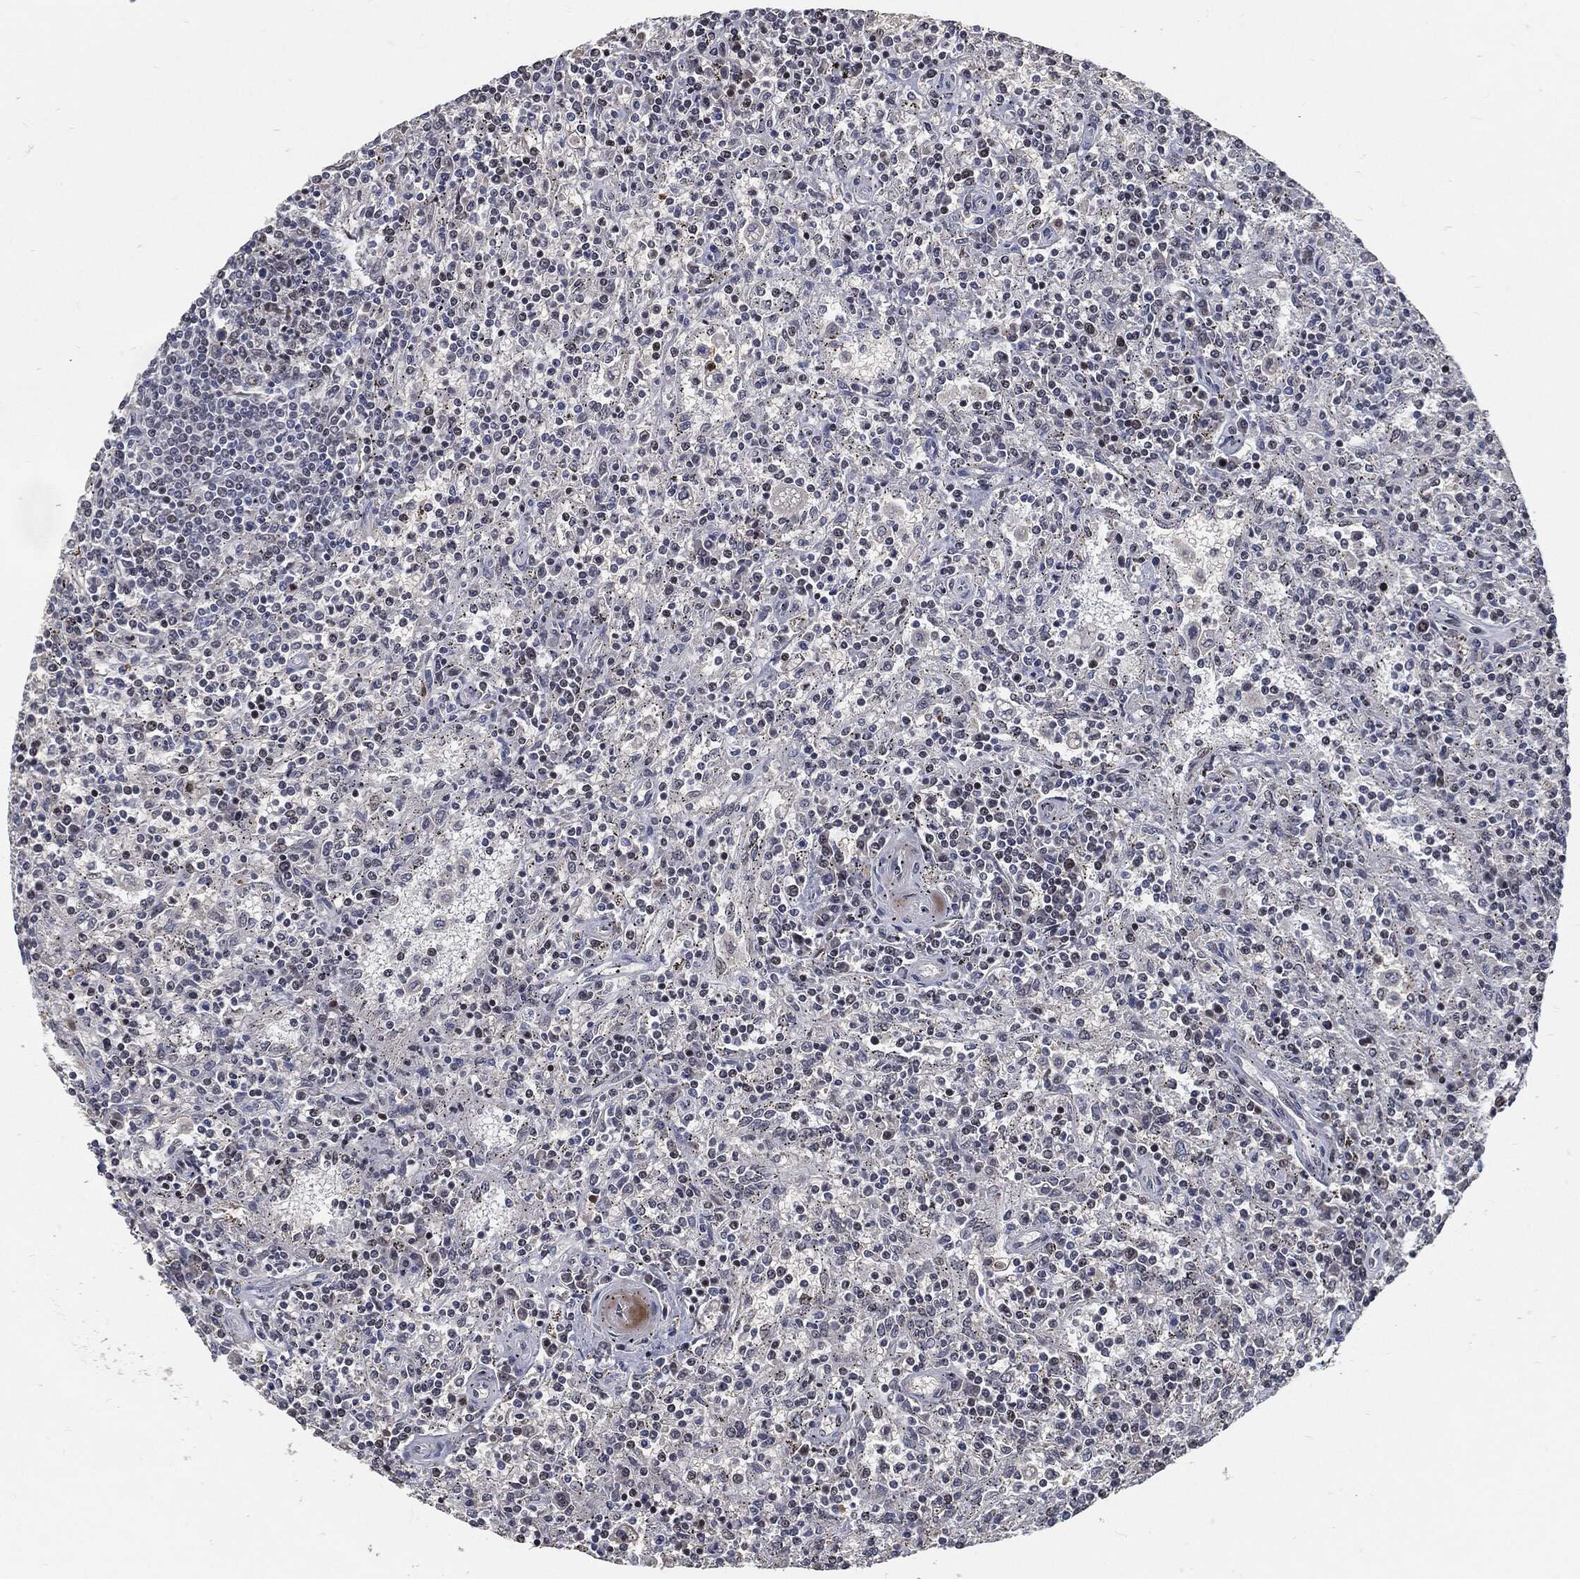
{"staining": {"intensity": "negative", "quantity": "none", "location": "none"}, "tissue": "lymphoma", "cell_type": "Tumor cells", "image_type": "cancer", "snomed": [{"axis": "morphology", "description": "Malignant lymphoma, non-Hodgkin's type, Low grade"}, {"axis": "topography", "description": "Spleen"}], "caption": "IHC micrograph of neoplastic tissue: malignant lymphoma, non-Hodgkin's type (low-grade) stained with DAB (3,3'-diaminobenzidine) demonstrates no significant protein expression in tumor cells.", "gene": "ANXA1", "patient": {"sex": "male", "age": 62}}